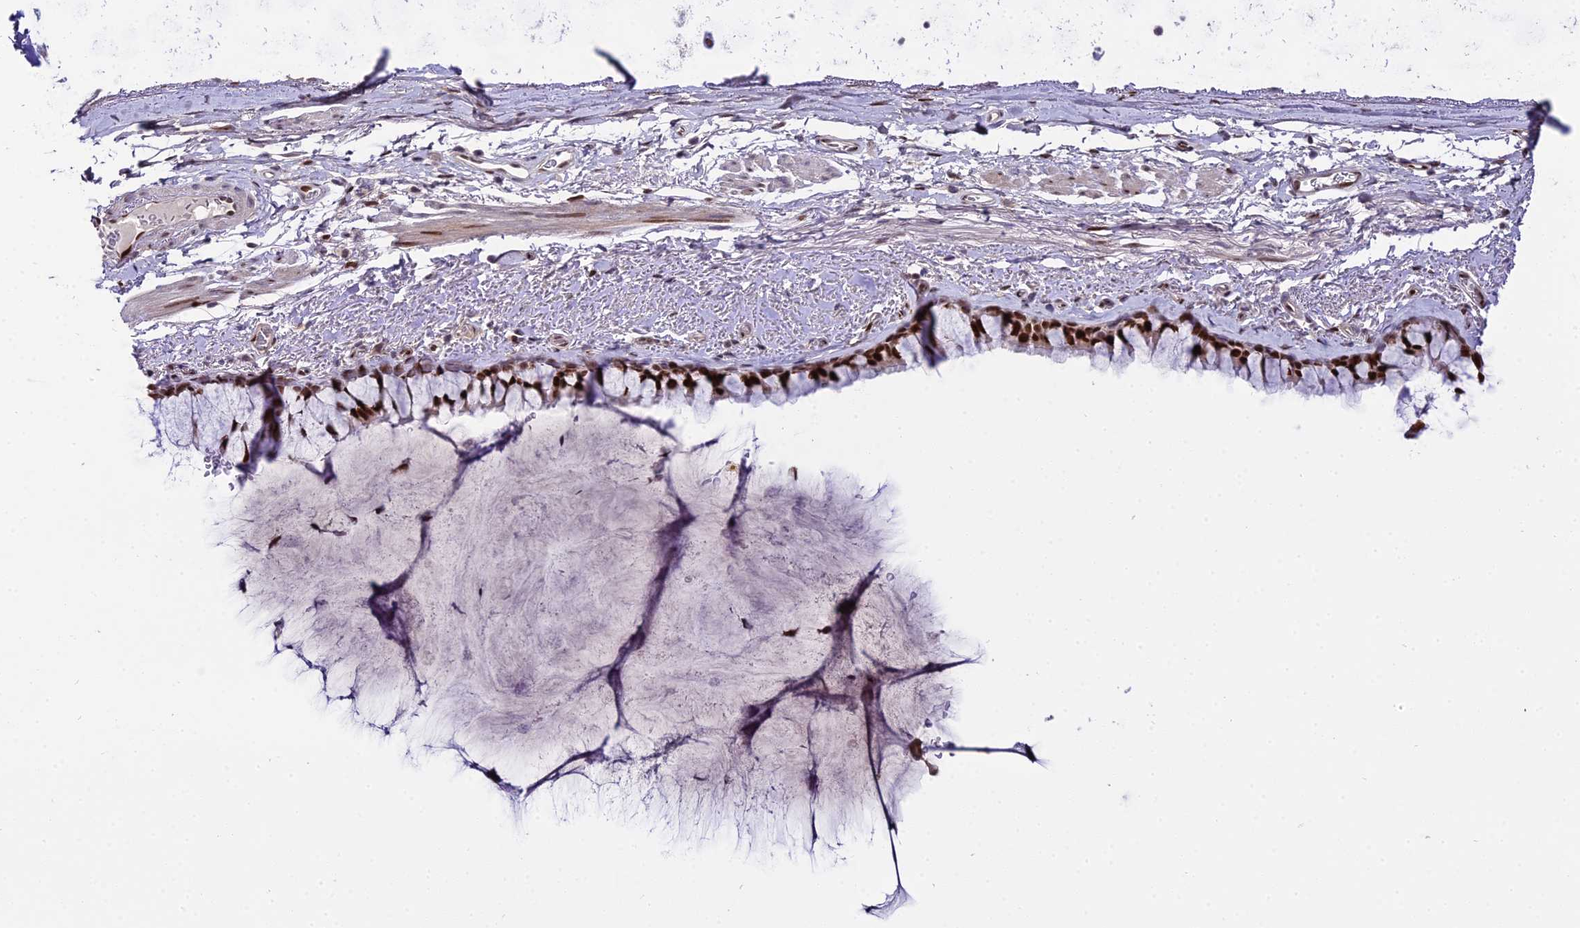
{"staining": {"intensity": "strong", "quantity": ">75%", "location": "nuclear"}, "tissue": "bronchus", "cell_type": "Respiratory epithelial cells", "image_type": "normal", "snomed": [{"axis": "morphology", "description": "Normal tissue, NOS"}, {"axis": "topography", "description": "Bronchus"}], "caption": "About >75% of respiratory epithelial cells in normal bronchus show strong nuclear protein positivity as visualized by brown immunohistochemical staining.", "gene": "ZNF707", "patient": {"sex": "male", "age": 65}}